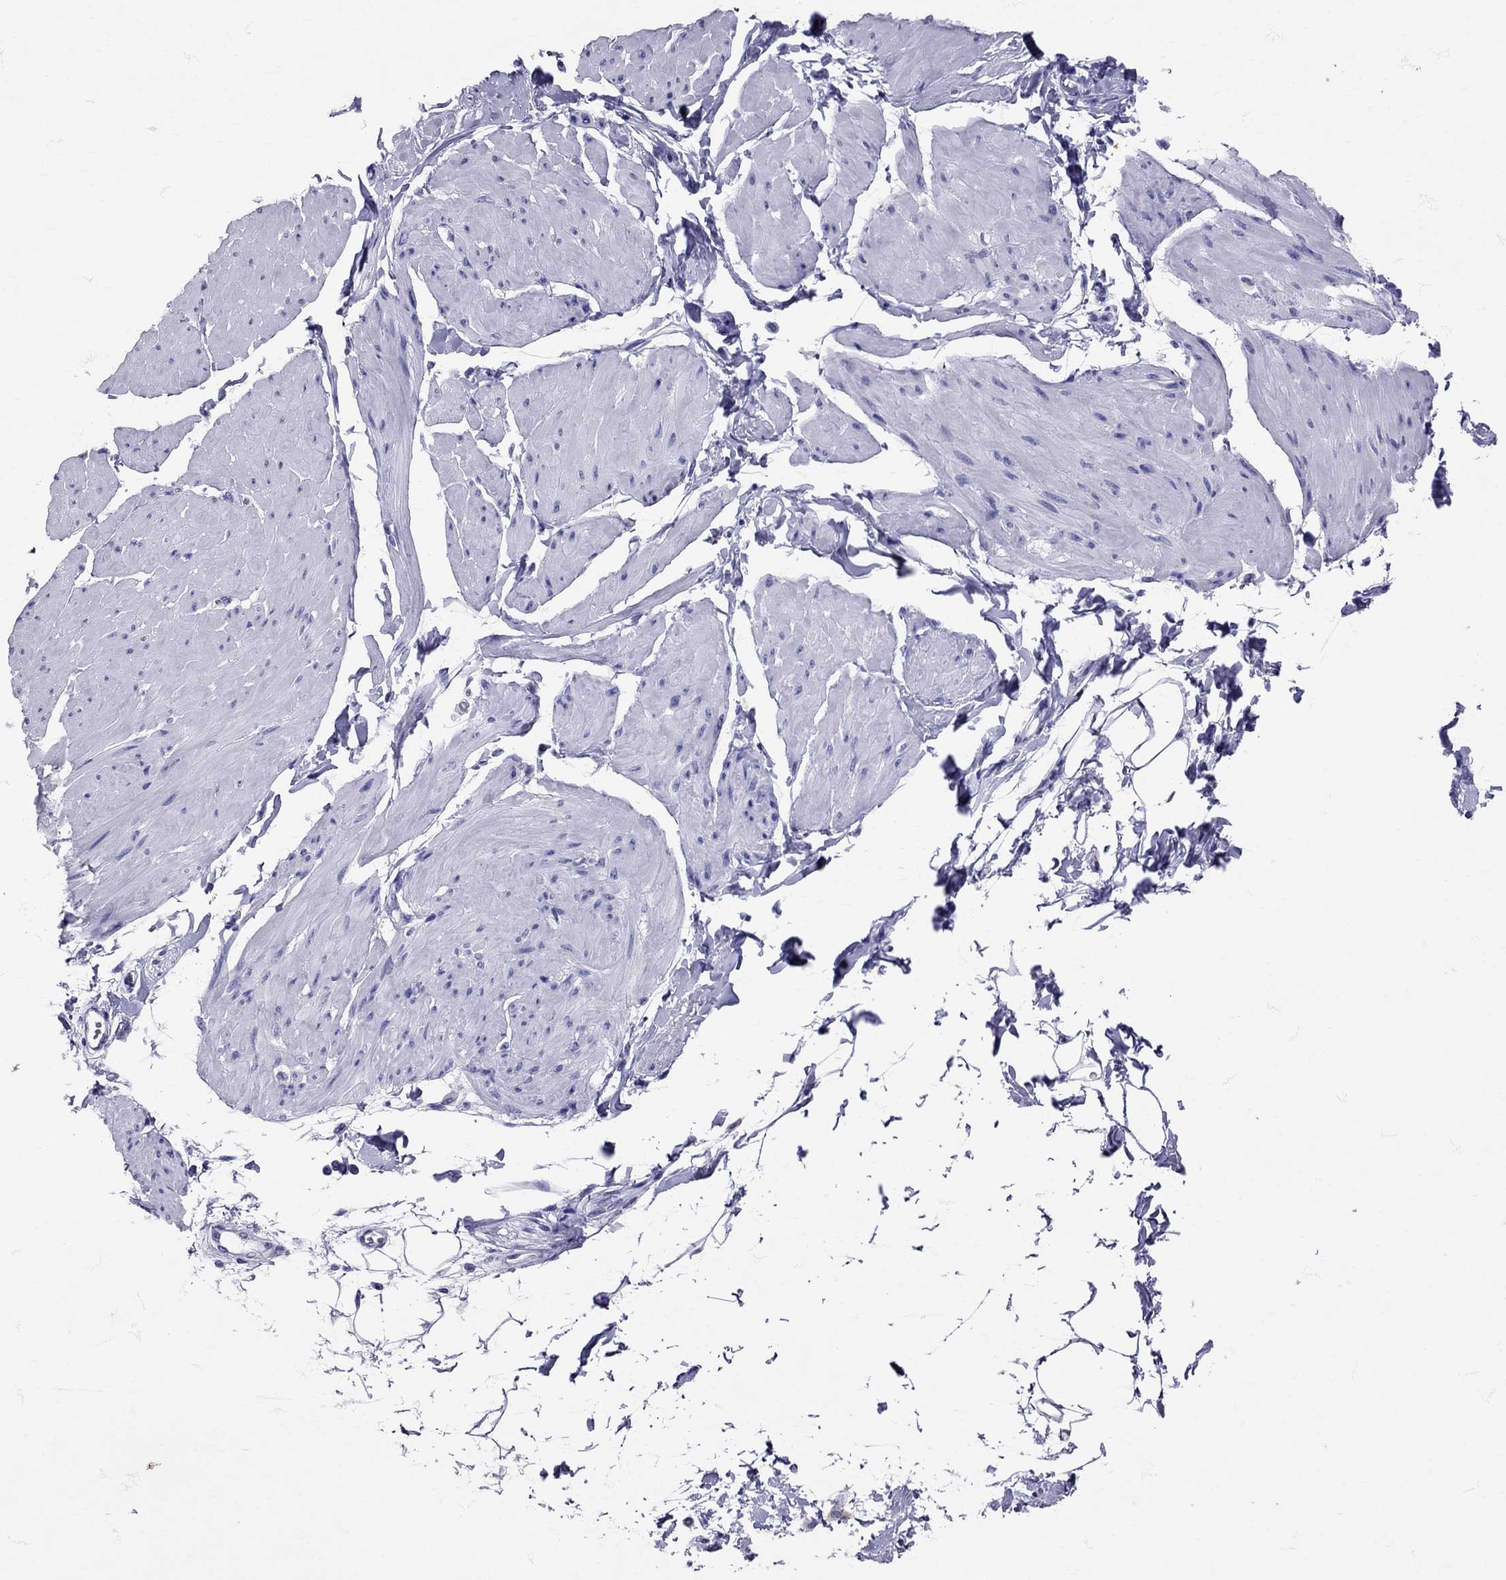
{"staining": {"intensity": "negative", "quantity": "none", "location": "none"}, "tissue": "smooth muscle", "cell_type": "Smooth muscle cells", "image_type": "normal", "snomed": [{"axis": "morphology", "description": "Normal tissue, NOS"}, {"axis": "topography", "description": "Adipose tissue"}, {"axis": "topography", "description": "Smooth muscle"}, {"axis": "topography", "description": "Peripheral nerve tissue"}], "caption": "Immunohistochemistry photomicrograph of normal smooth muscle: human smooth muscle stained with DAB (3,3'-diaminobenzidine) reveals no significant protein staining in smooth muscle cells.", "gene": "AVP", "patient": {"sex": "male", "age": 83}}